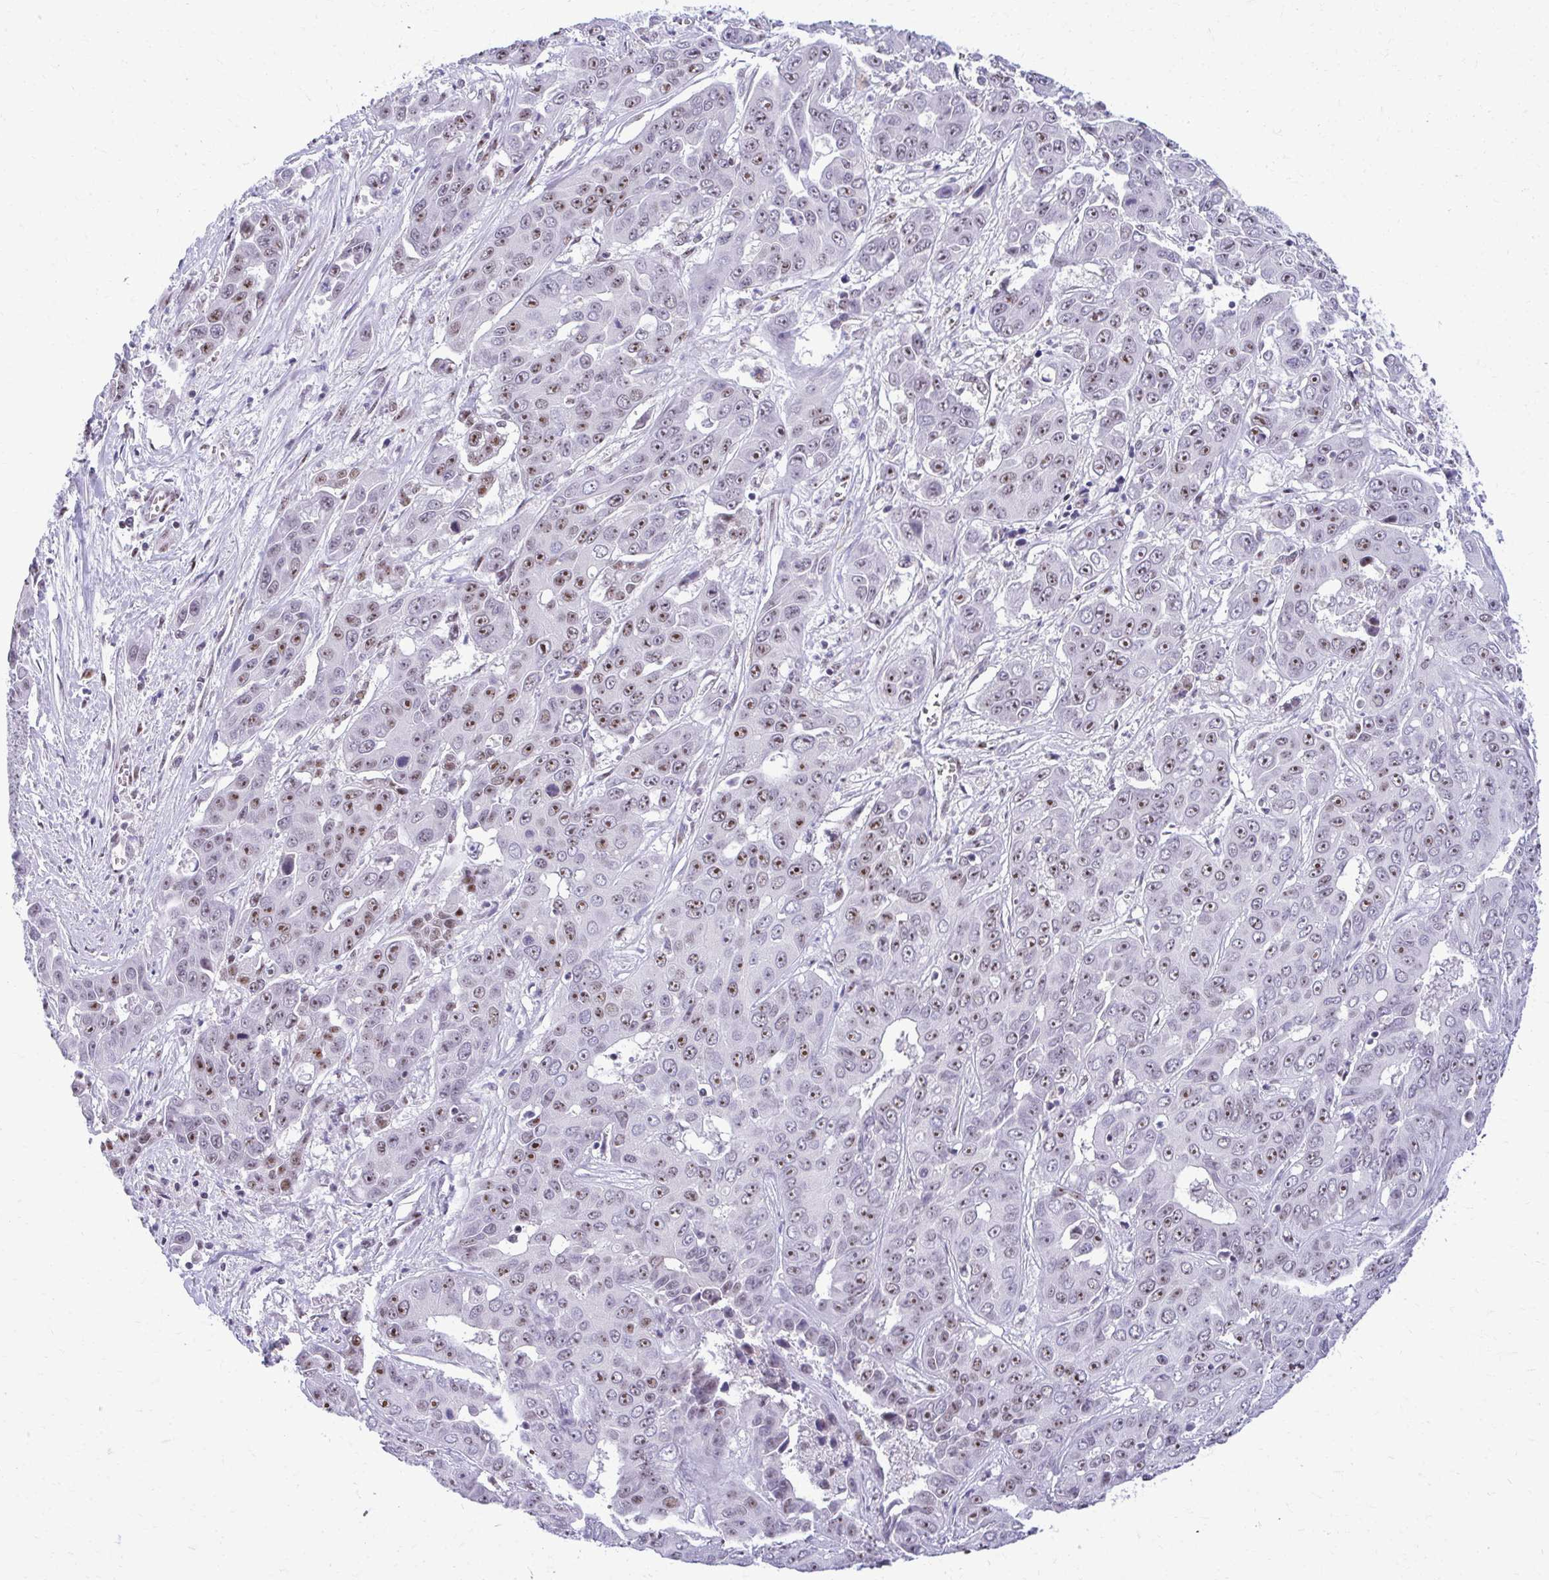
{"staining": {"intensity": "moderate", "quantity": "25%-75%", "location": "nuclear"}, "tissue": "liver cancer", "cell_type": "Tumor cells", "image_type": "cancer", "snomed": [{"axis": "morphology", "description": "Cholangiocarcinoma"}, {"axis": "topography", "description": "Liver"}], "caption": "Tumor cells exhibit moderate nuclear positivity in approximately 25%-75% of cells in liver cancer (cholangiocarcinoma).", "gene": "PELP1", "patient": {"sex": "female", "age": 52}}